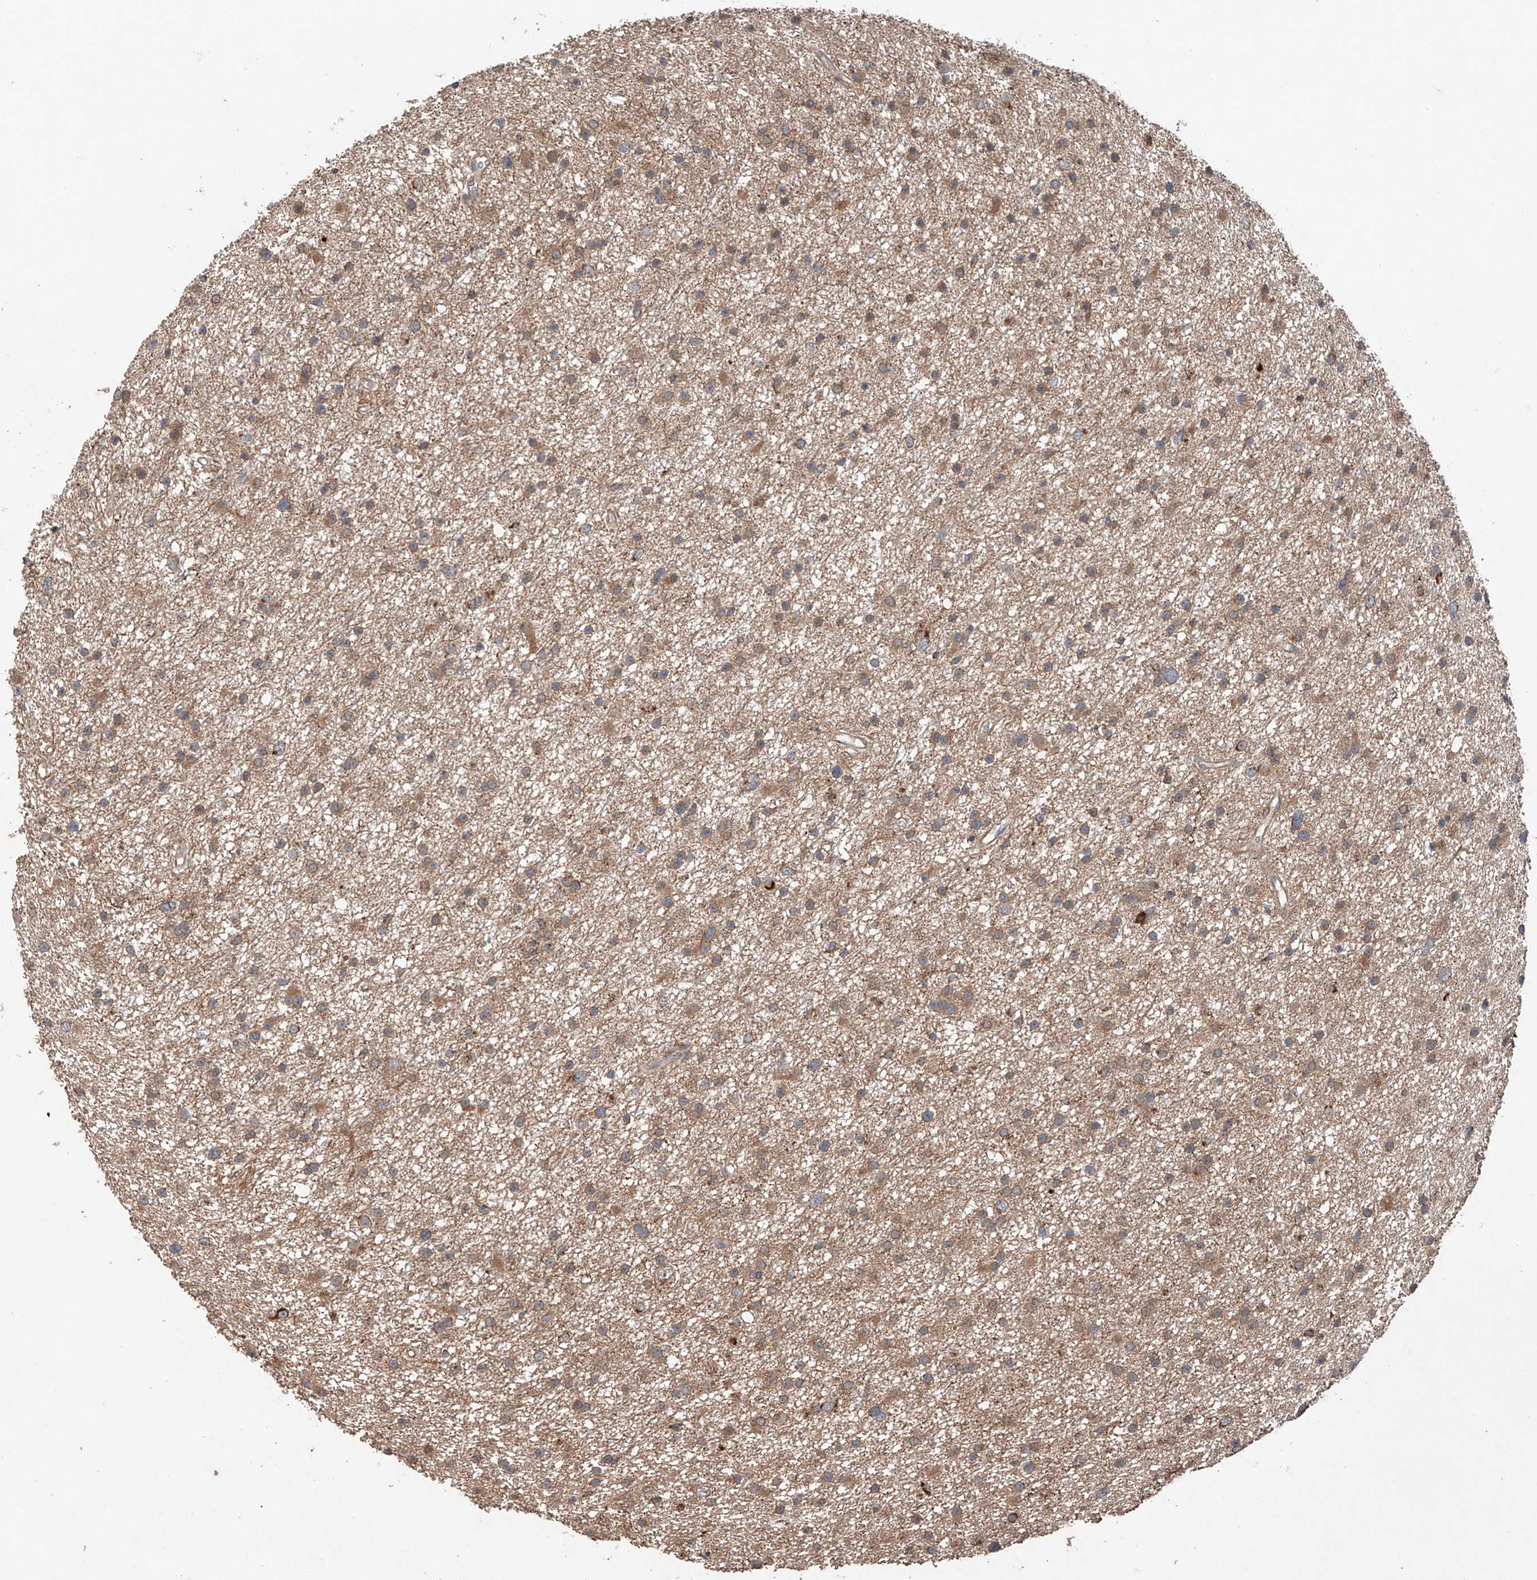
{"staining": {"intensity": "weak", "quantity": ">75%", "location": "cytoplasmic/membranous"}, "tissue": "glioma", "cell_type": "Tumor cells", "image_type": "cancer", "snomed": [{"axis": "morphology", "description": "Glioma, malignant, Low grade"}, {"axis": "topography", "description": "Cerebral cortex"}], "caption": "A high-resolution micrograph shows immunohistochemistry staining of glioma, which exhibits weak cytoplasmic/membranous staining in approximately >75% of tumor cells.", "gene": "AP4B1", "patient": {"sex": "female", "age": 39}}